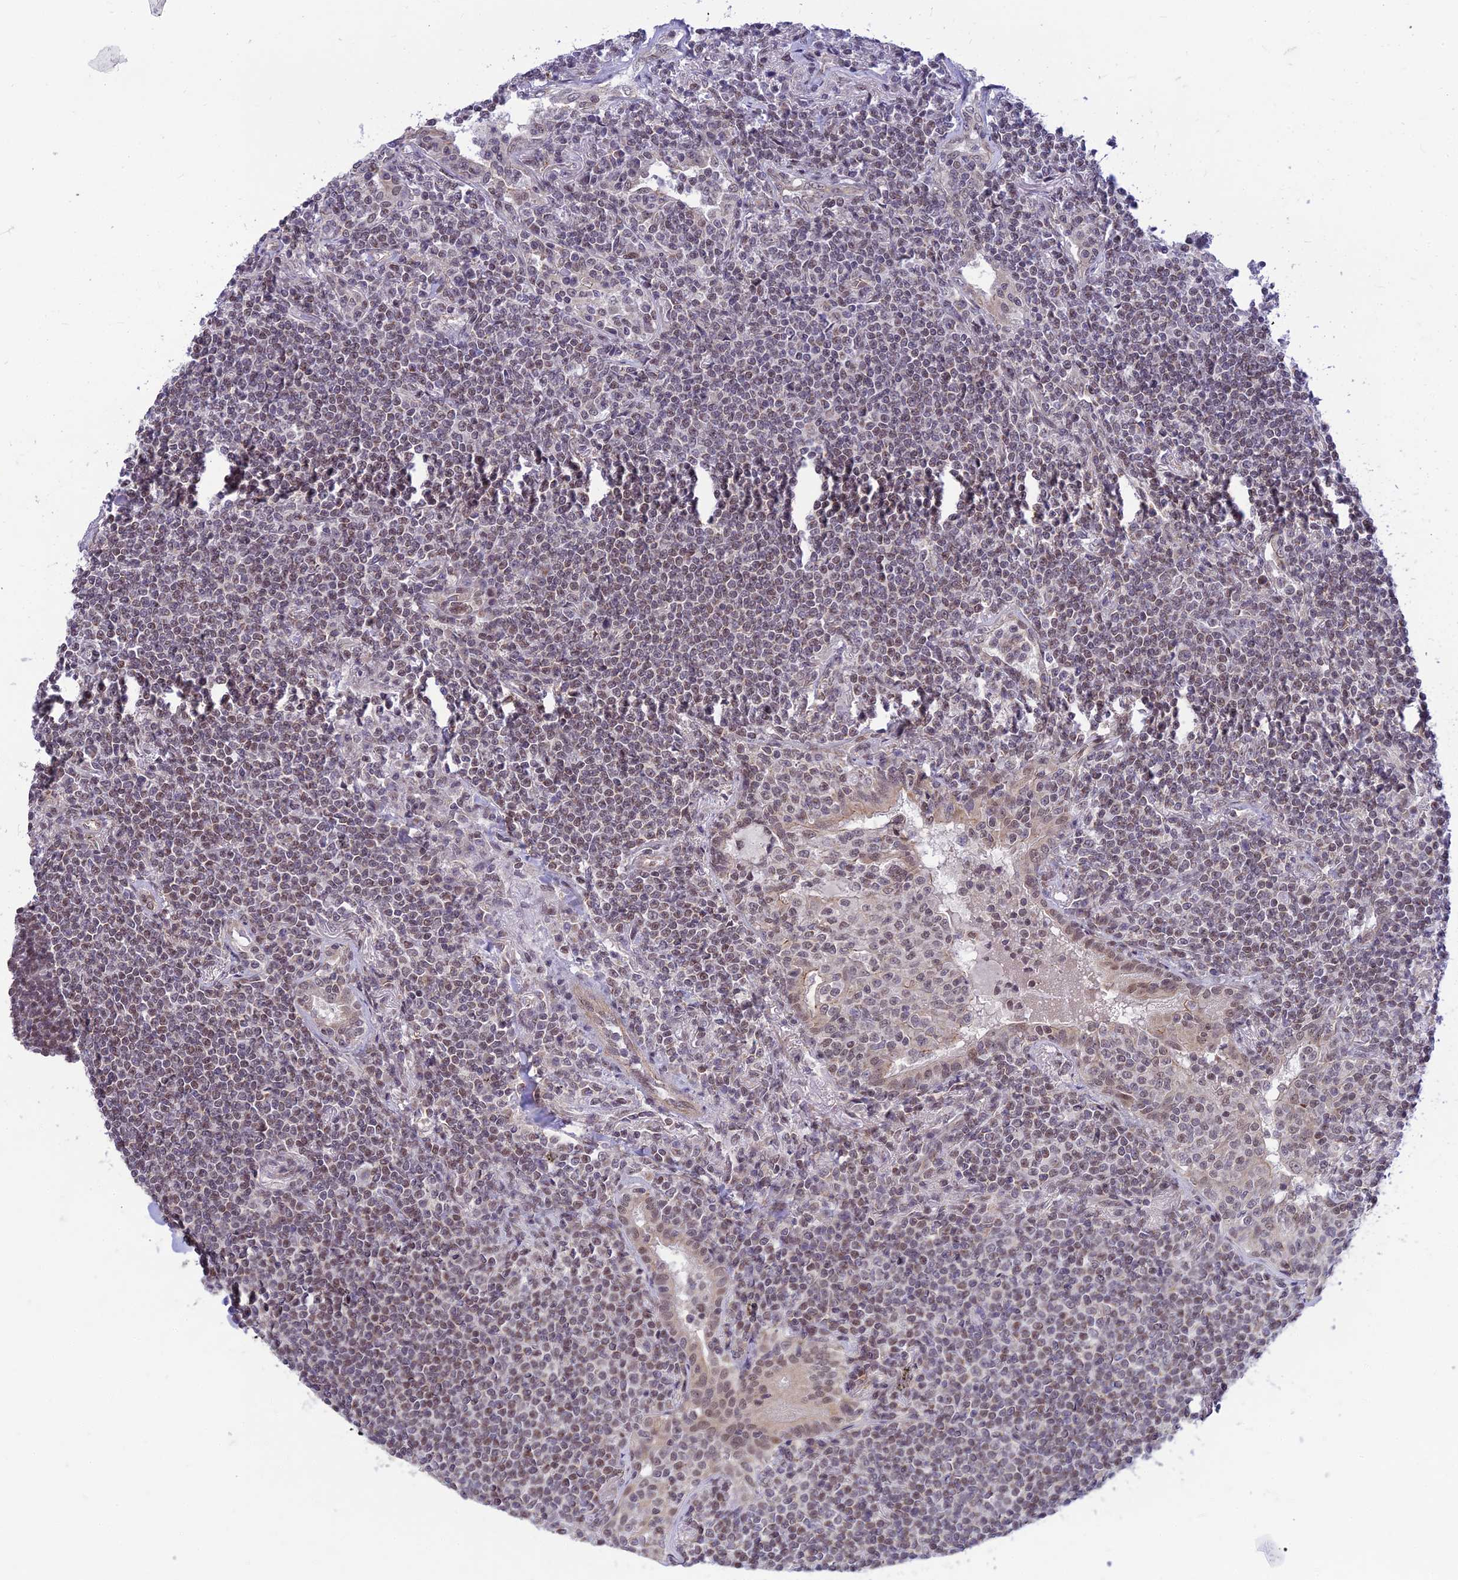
{"staining": {"intensity": "weak", "quantity": "25%-75%", "location": "nuclear"}, "tissue": "lymphoma", "cell_type": "Tumor cells", "image_type": "cancer", "snomed": [{"axis": "morphology", "description": "Malignant lymphoma, non-Hodgkin's type, Low grade"}, {"axis": "topography", "description": "Lung"}], "caption": "Tumor cells exhibit weak nuclear expression in about 25%-75% of cells in malignant lymphoma, non-Hodgkin's type (low-grade). Using DAB (3,3'-diaminobenzidine) (brown) and hematoxylin (blue) stains, captured at high magnification using brightfield microscopy.", "gene": "MICOS13", "patient": {"sex": "female", "age": 71}}